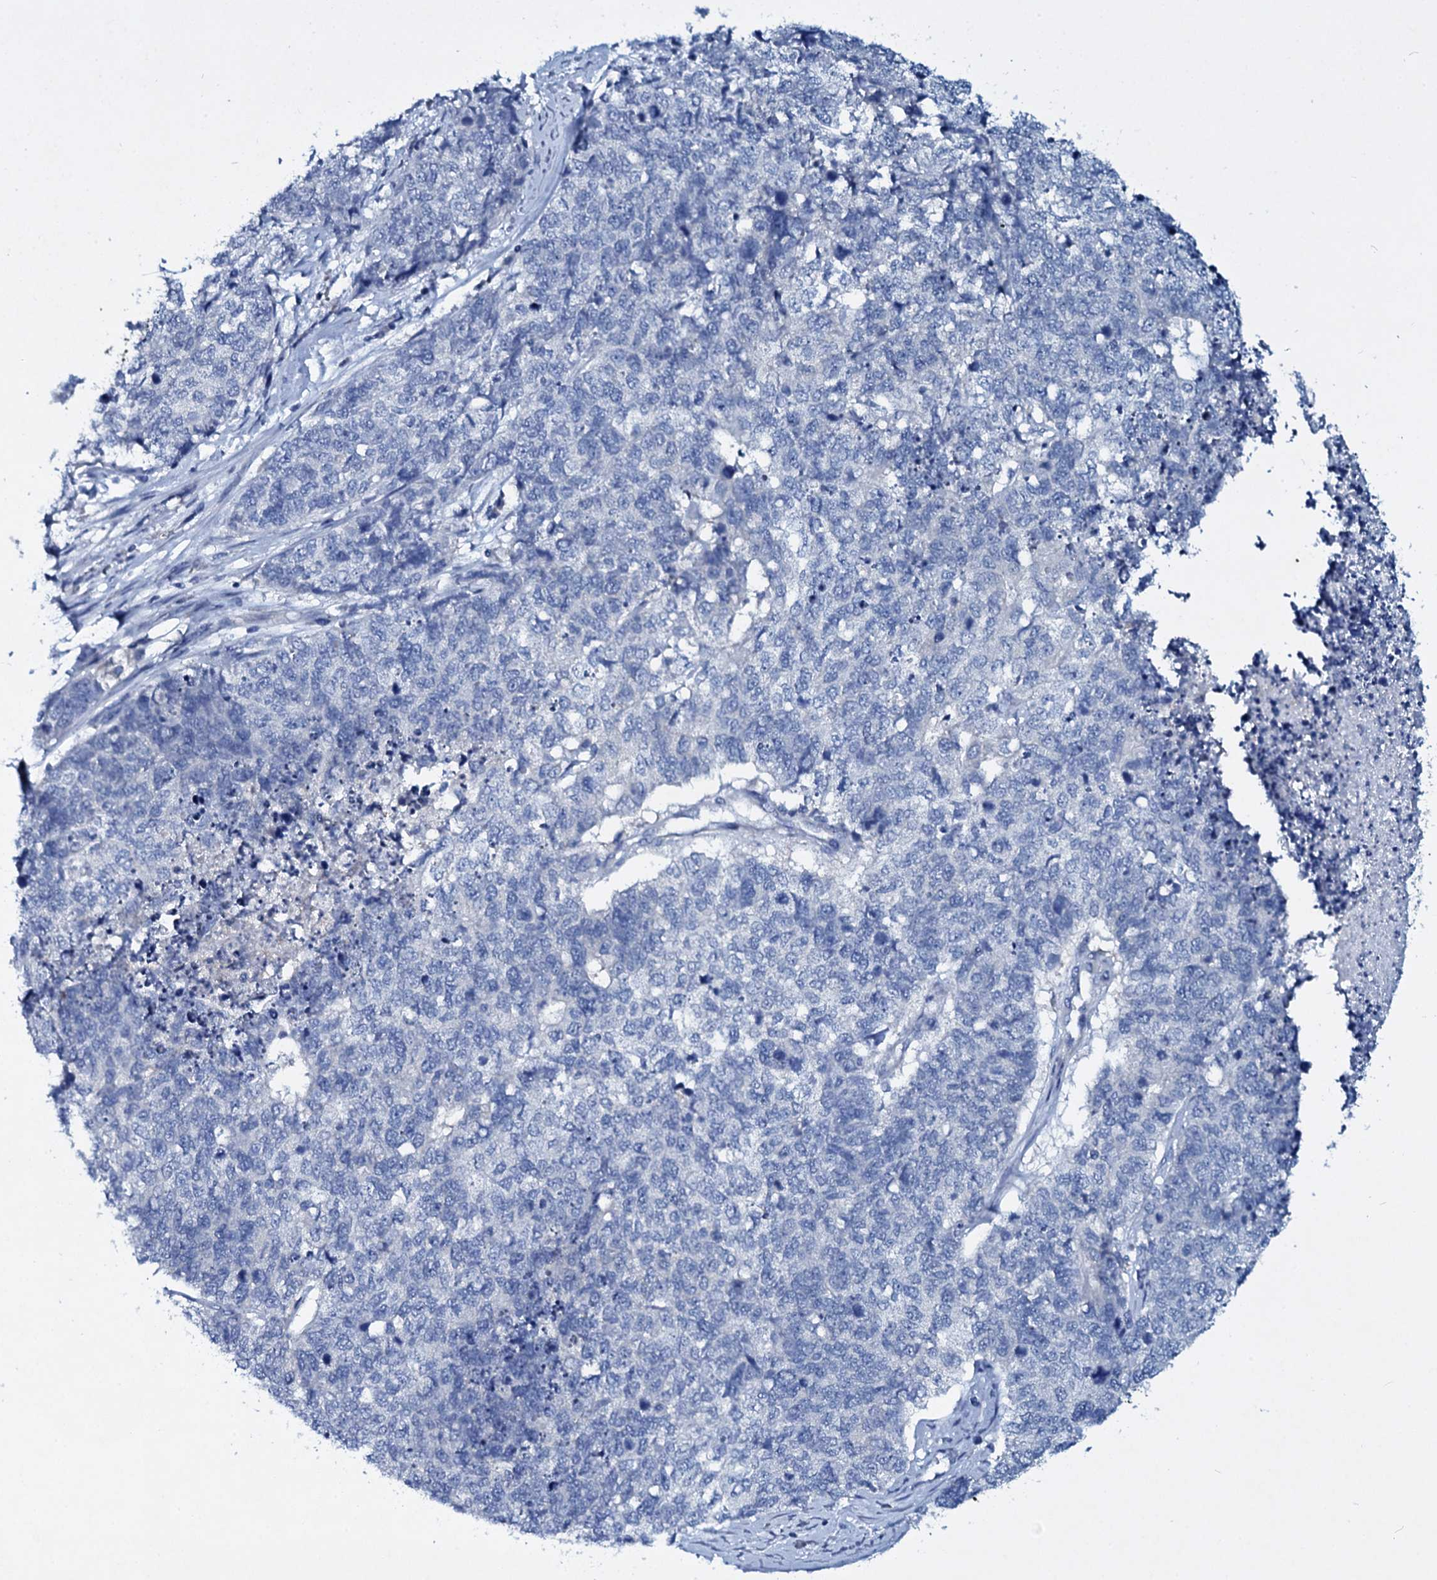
{"staining": {"intensity": "negative", "quantity": "none", "location": "none"}, "tissue": "cervical cancer", "cell_type": "Tumor cells", "image_type": "cancer", "snomed": [{"axis": "morphology", "description": "Squamous cell carcinoma, NOS"}, {"axis": "topography", "description": "Cervix"}], "caption": "Human cervical cancer stained for a protein using IHC shows no expression in tumor cells.", "gene": "TPGS2", "patient": {"sex": "female", "age": 63}}